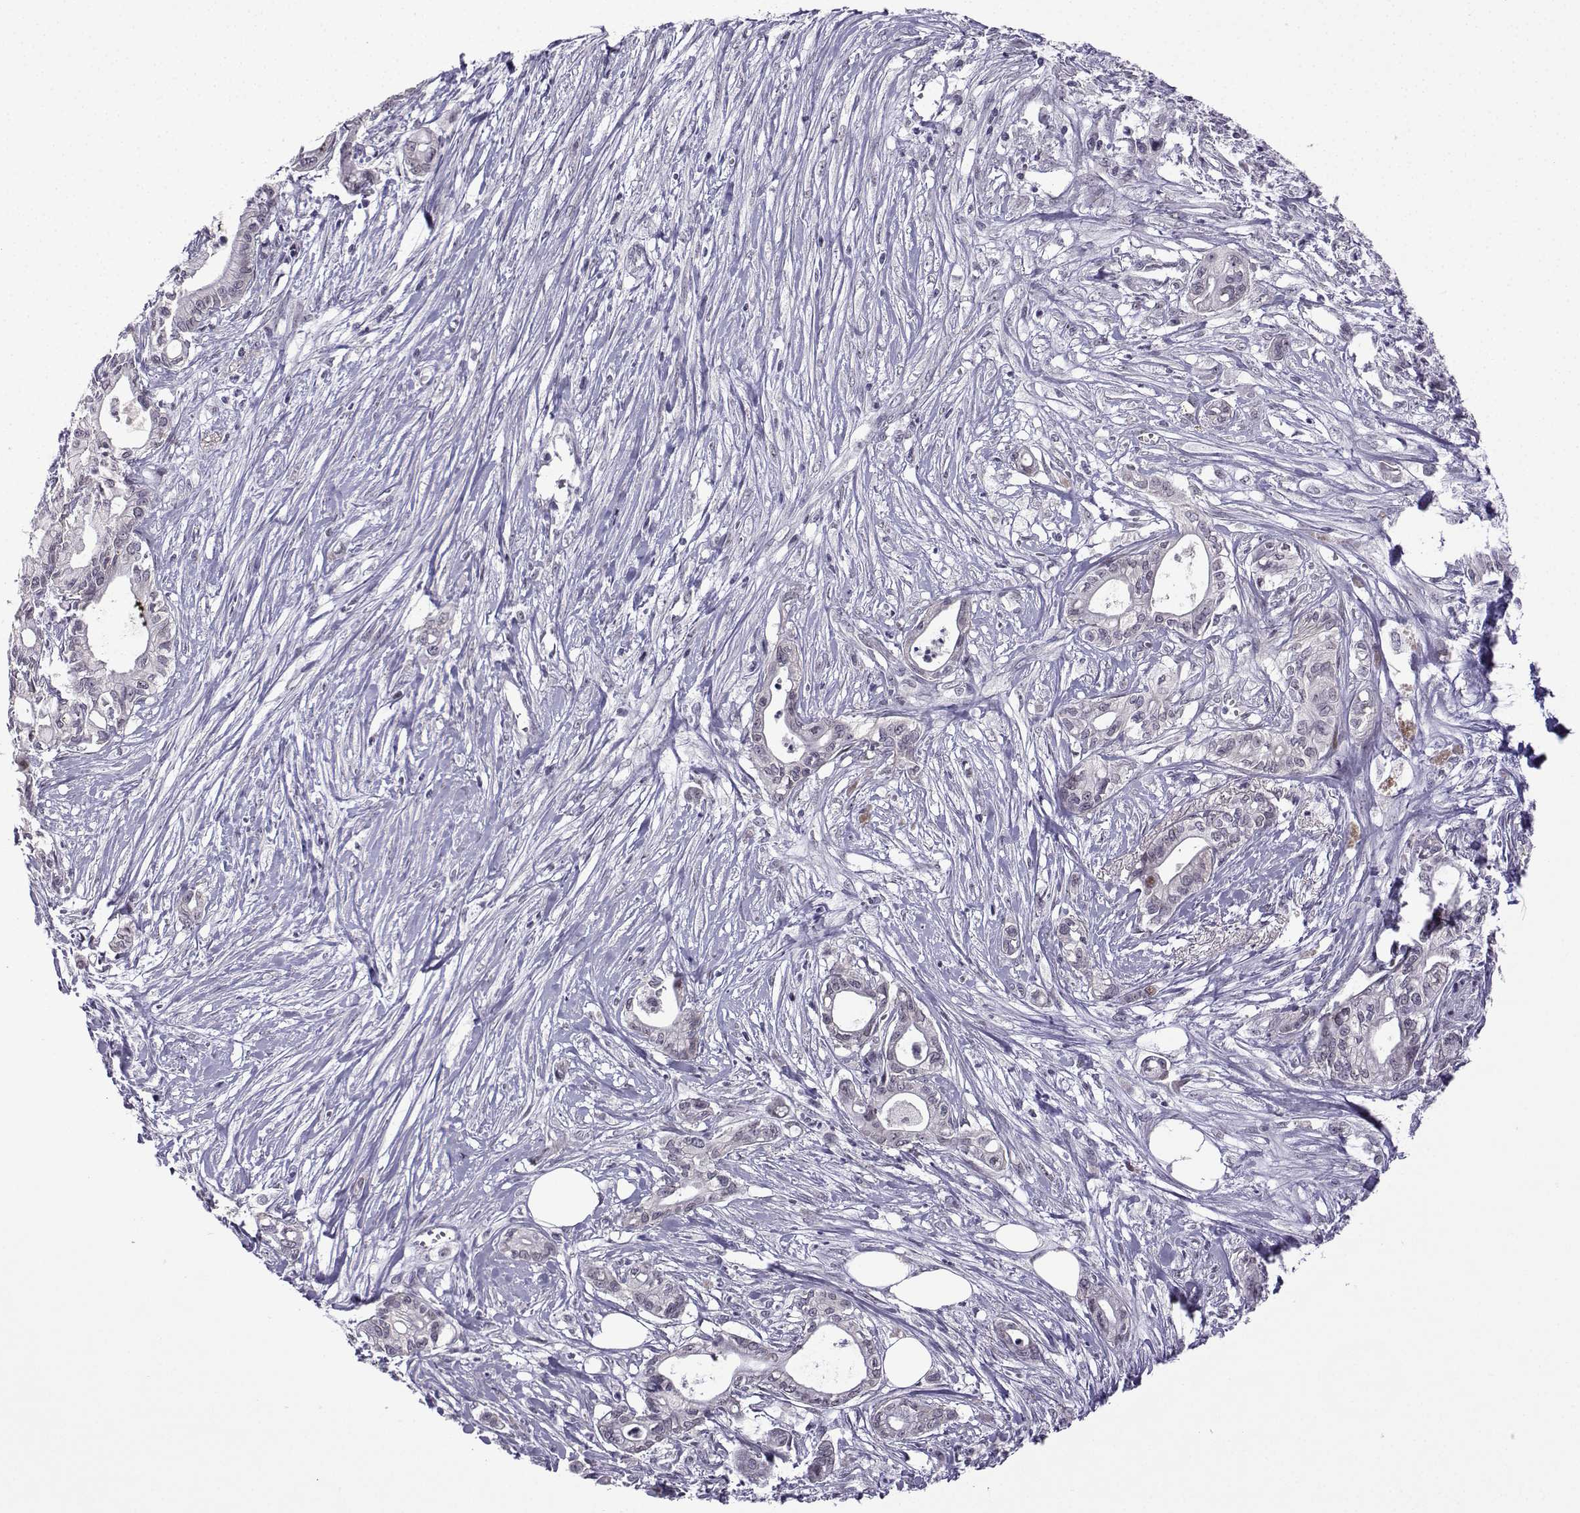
{"staining": {"intensity": "negative", "quantity": "none", "location": "none"}, "tissue": "pancreatic cancer", "cell_type": "Tumor cells", "image_type": "cancer", "snomed": [{"axis": "morphology", "description": "Adenocarcinoma, NOS"}, {"axis": "topography", "description": "Pancreas"}], "caption": "Immunohistochemical staining of pancreatic adenocarcinoma displays no significant positivity in tumor cells. Nuclei are stained in blue.", "gene": "FGF3", "patient": {"sex": "male", "age": 71}}